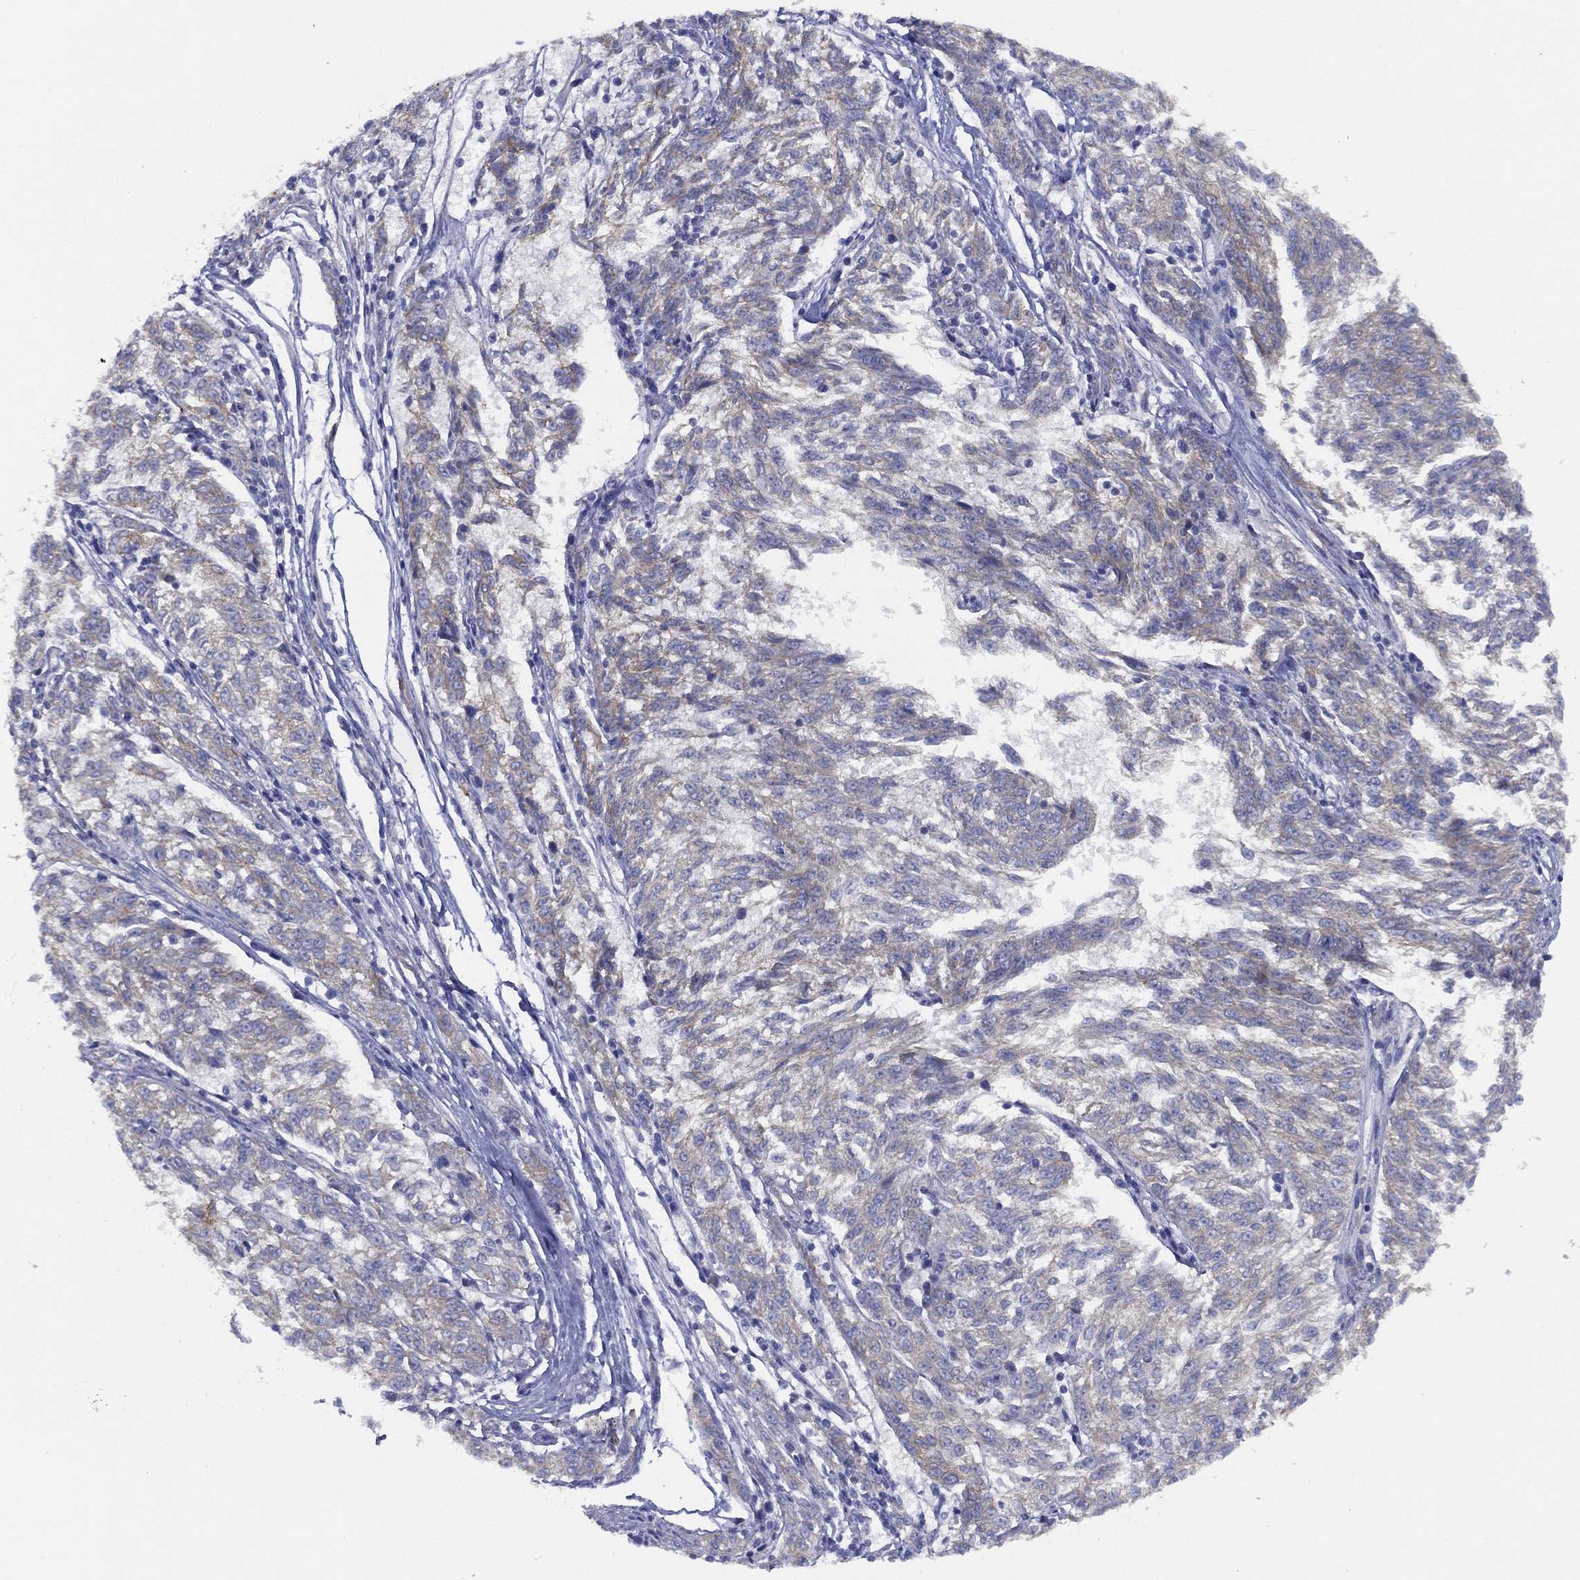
{"staining": {"intensity": "weak", "quantity": "<25%", "location": "cytoplasmic/membranous"}, "tissue": "melanoma", "cell_type": "Tumor cells", "image_type": "cancer", "snomed": [{"axis": "morphology", "description": "Malignant melanoma, NOS"}, {"axis": "topography", "description": "Skin"}], "caption": "The IHC micrograph has no significant expression in tumor cells of melanoma tissue.", "gene": "ZNF223", "patient": {"sex": "female", "age": 72}}